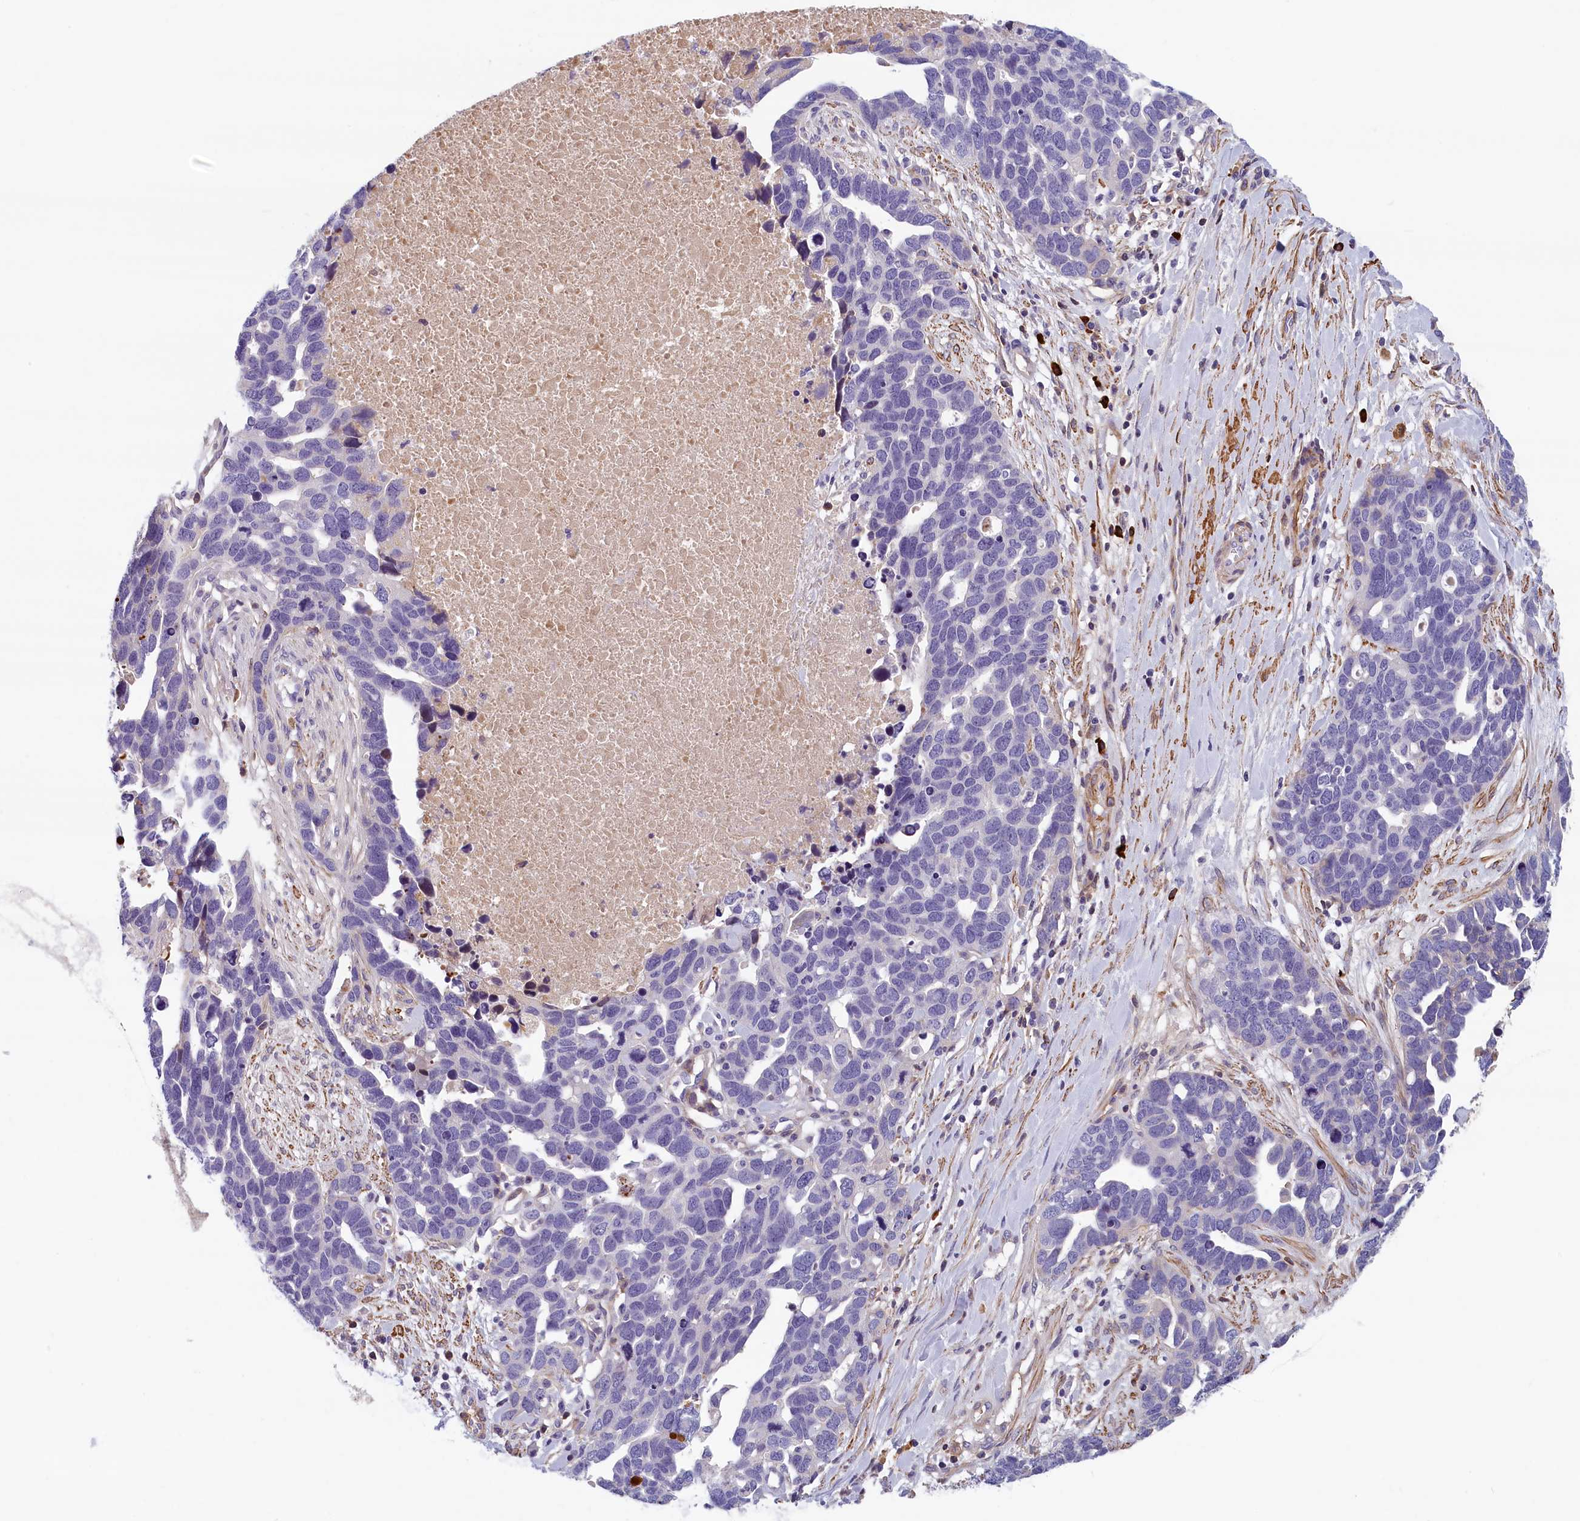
{"staining": {"intensity": "negative", "quantity": "none", "location": "none"}, "tissue": "ovarian cancer", "cell_type": "Tumor cells", "image_type": "cancer", "snomed": [{"axis": "morphology", "description": "Cystadenocarcinoma, serous, NOS"}, {"axis": "topography", "description": "Ovary"}], "caption": "Photomicrograph shows no protein expression in tumor cells of ovarian serous cystadenocarcinoma tissue.", "gene": "BCL2L13", "patient": {"sex": "female", "age": 54}}